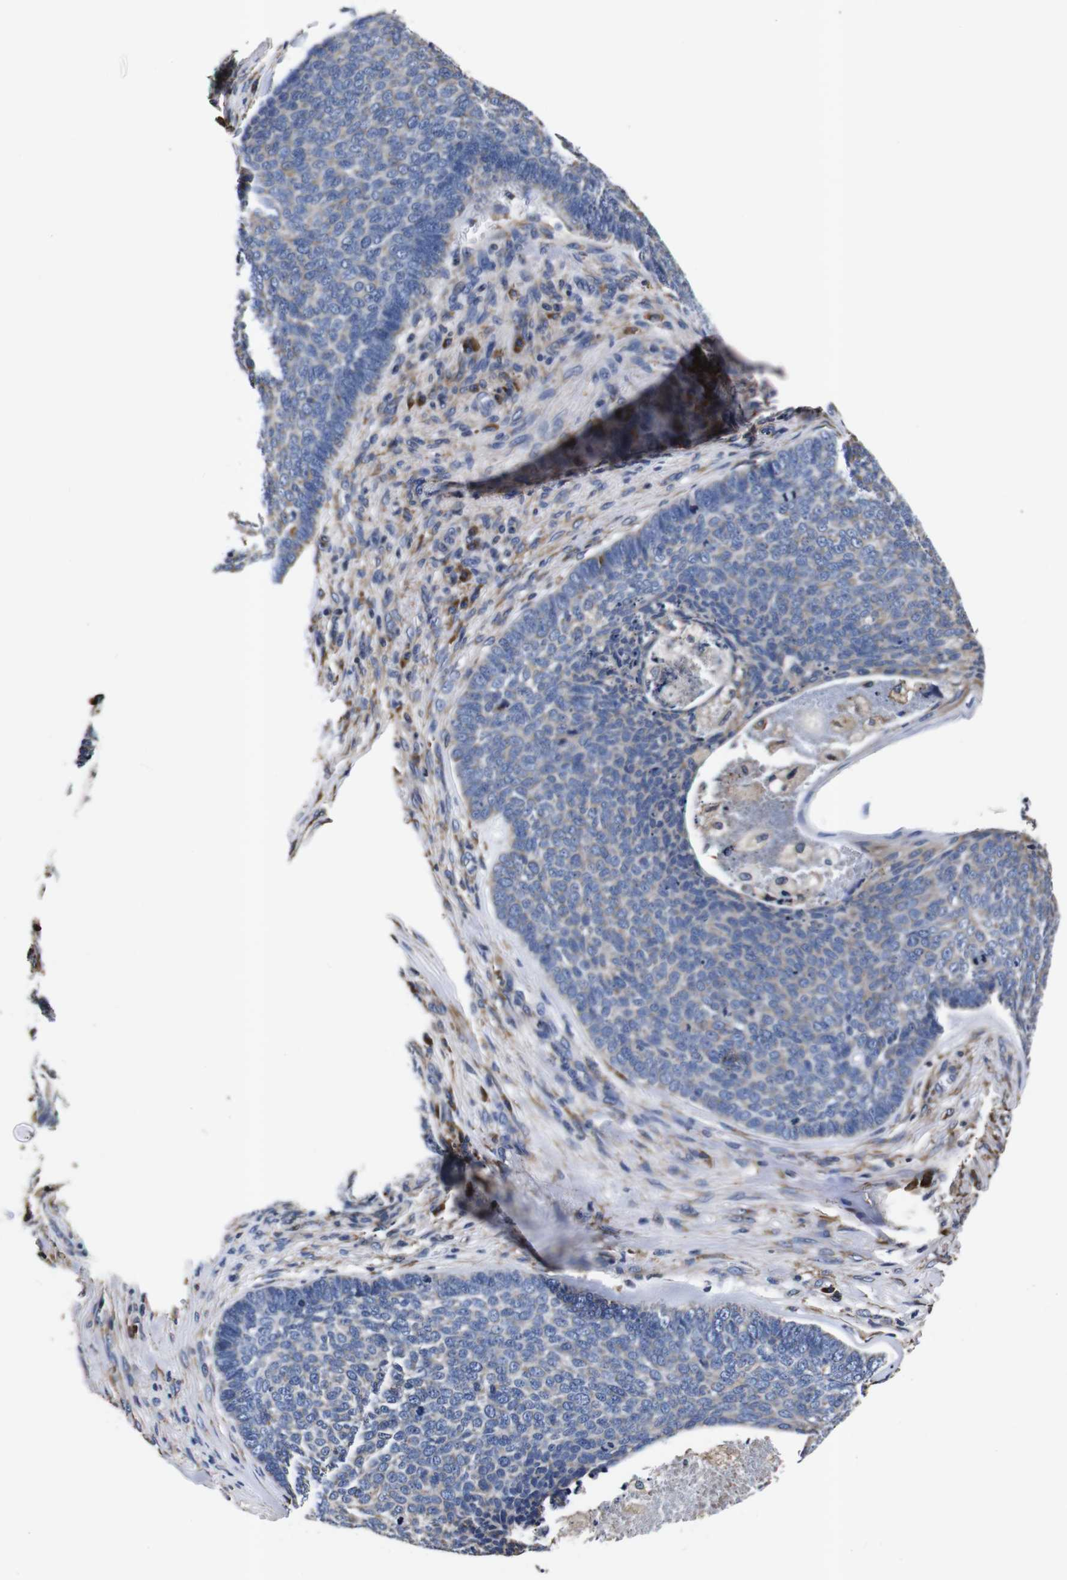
{"staining": {"intensity": "weak", "quantity": "<25%", "location": "cytoplasmic/membranous"}, "tissue": "skin cancer", "cell_type": "Tumor cells", "image_type": "cancer", "snomed": [{"axis": "morphology", "description": "Basal cell carcinoma"}, {"axis": "topography", "description": "Skin"}], "caption": "Photomicrograph shows no significant protein positivity in tumor cells of skin basal cell carcinoma.", "gene": "PPIB", "patient": {"sex": "male", "age": 84}}